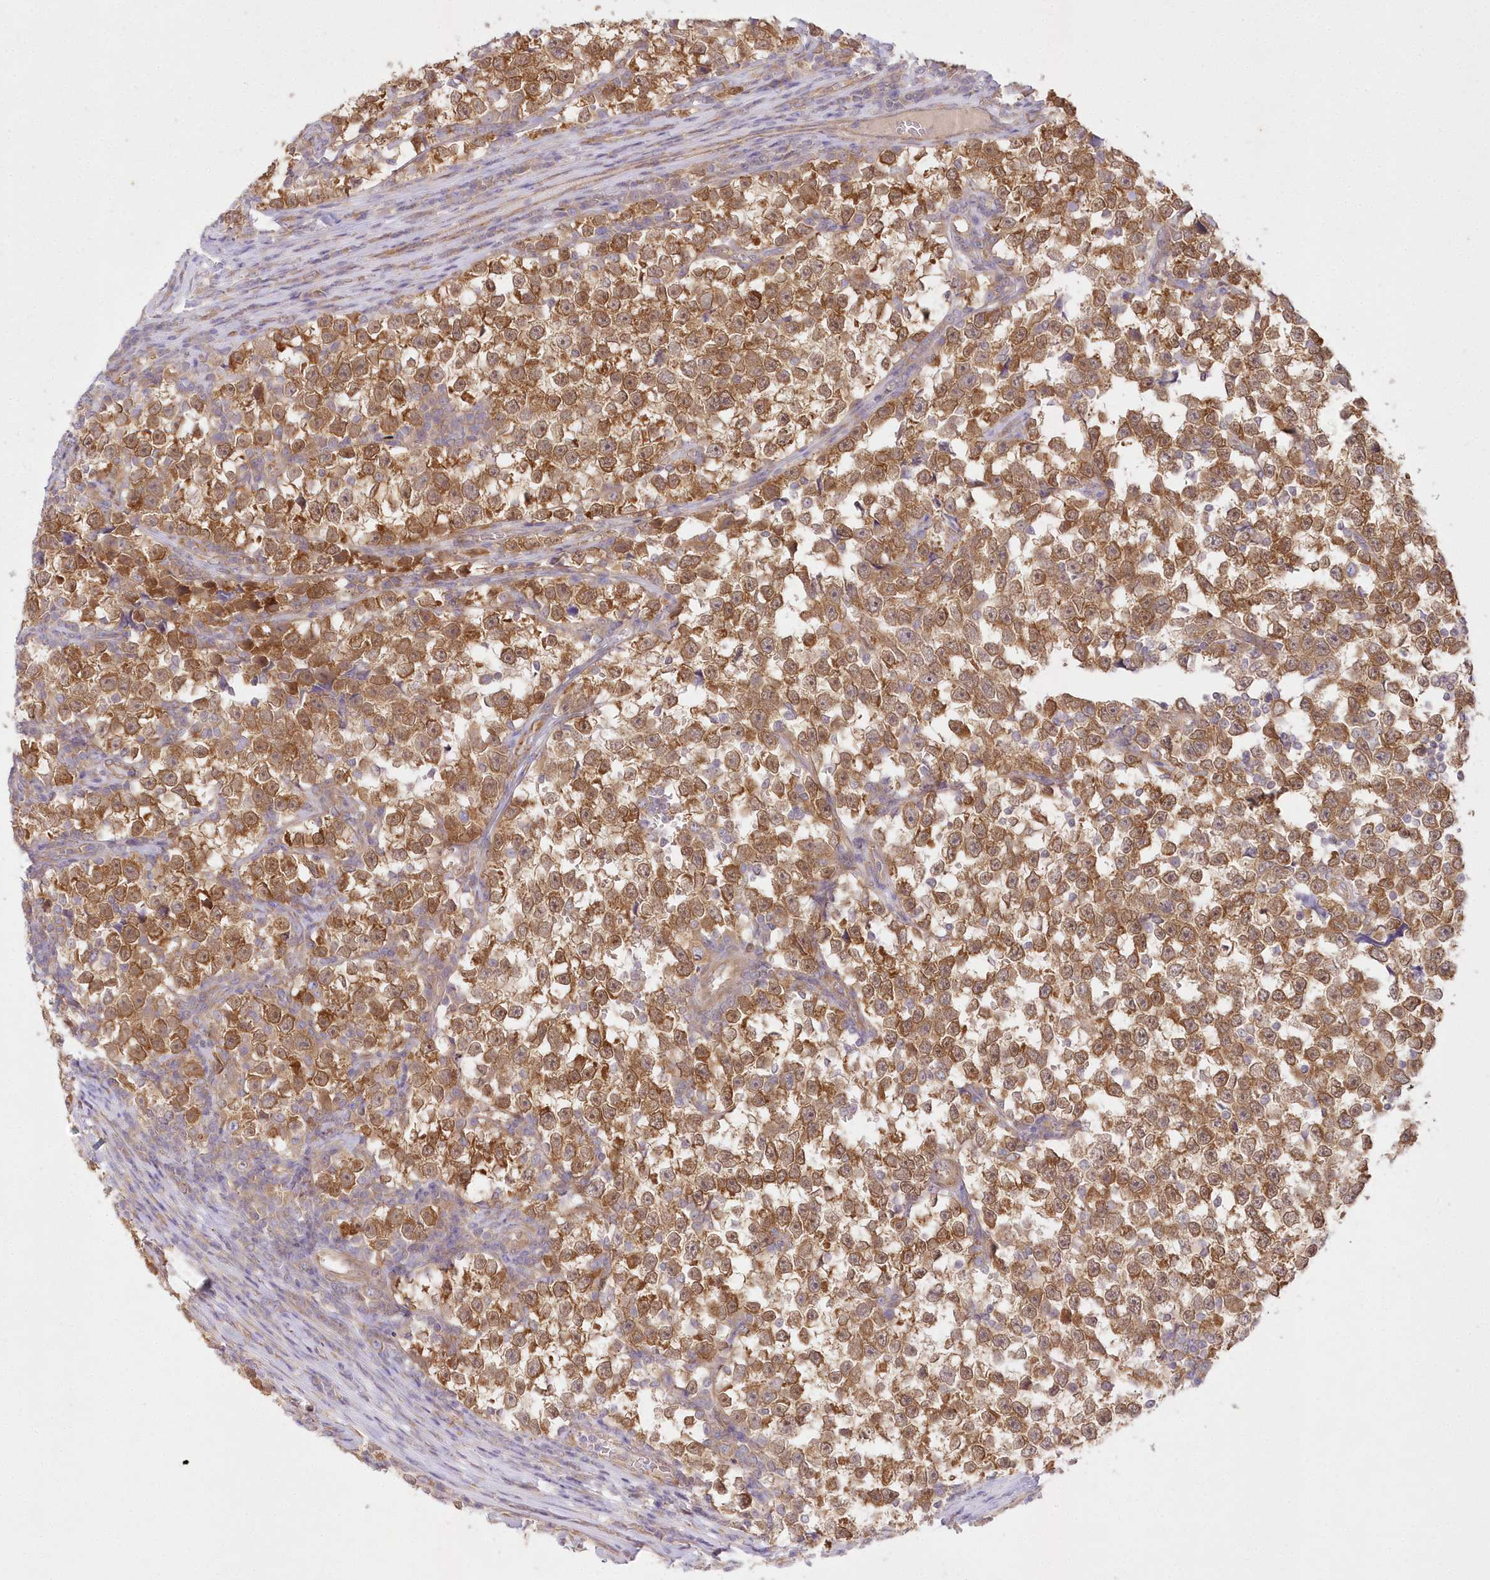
{"staining": {"intensity": "moderate", "quantity": ">75%", "location": "cytoplasmic/membranous"}, "tissue": "testis cancer", "cell_type": "Tumor cells", "image_type": "cancer", "snomed": [{"axis": "morphology", "description": "Normal tissue, NOS"}, {"axis": "morphology", "description": "Seminoma, NOS"}, {"axis": "topography", "description": "Testis"}], "caption": "Tumor cells show moderate cytoplasmic/membranous positivity in approximately >75% of cells in testis seminoma. (DAB (3,3'-diaminobenzidine) IHC with brightfield microscopy, high magnification).", "gene": "RNPEP", "patient": {"sex": "male", "age": 43}}